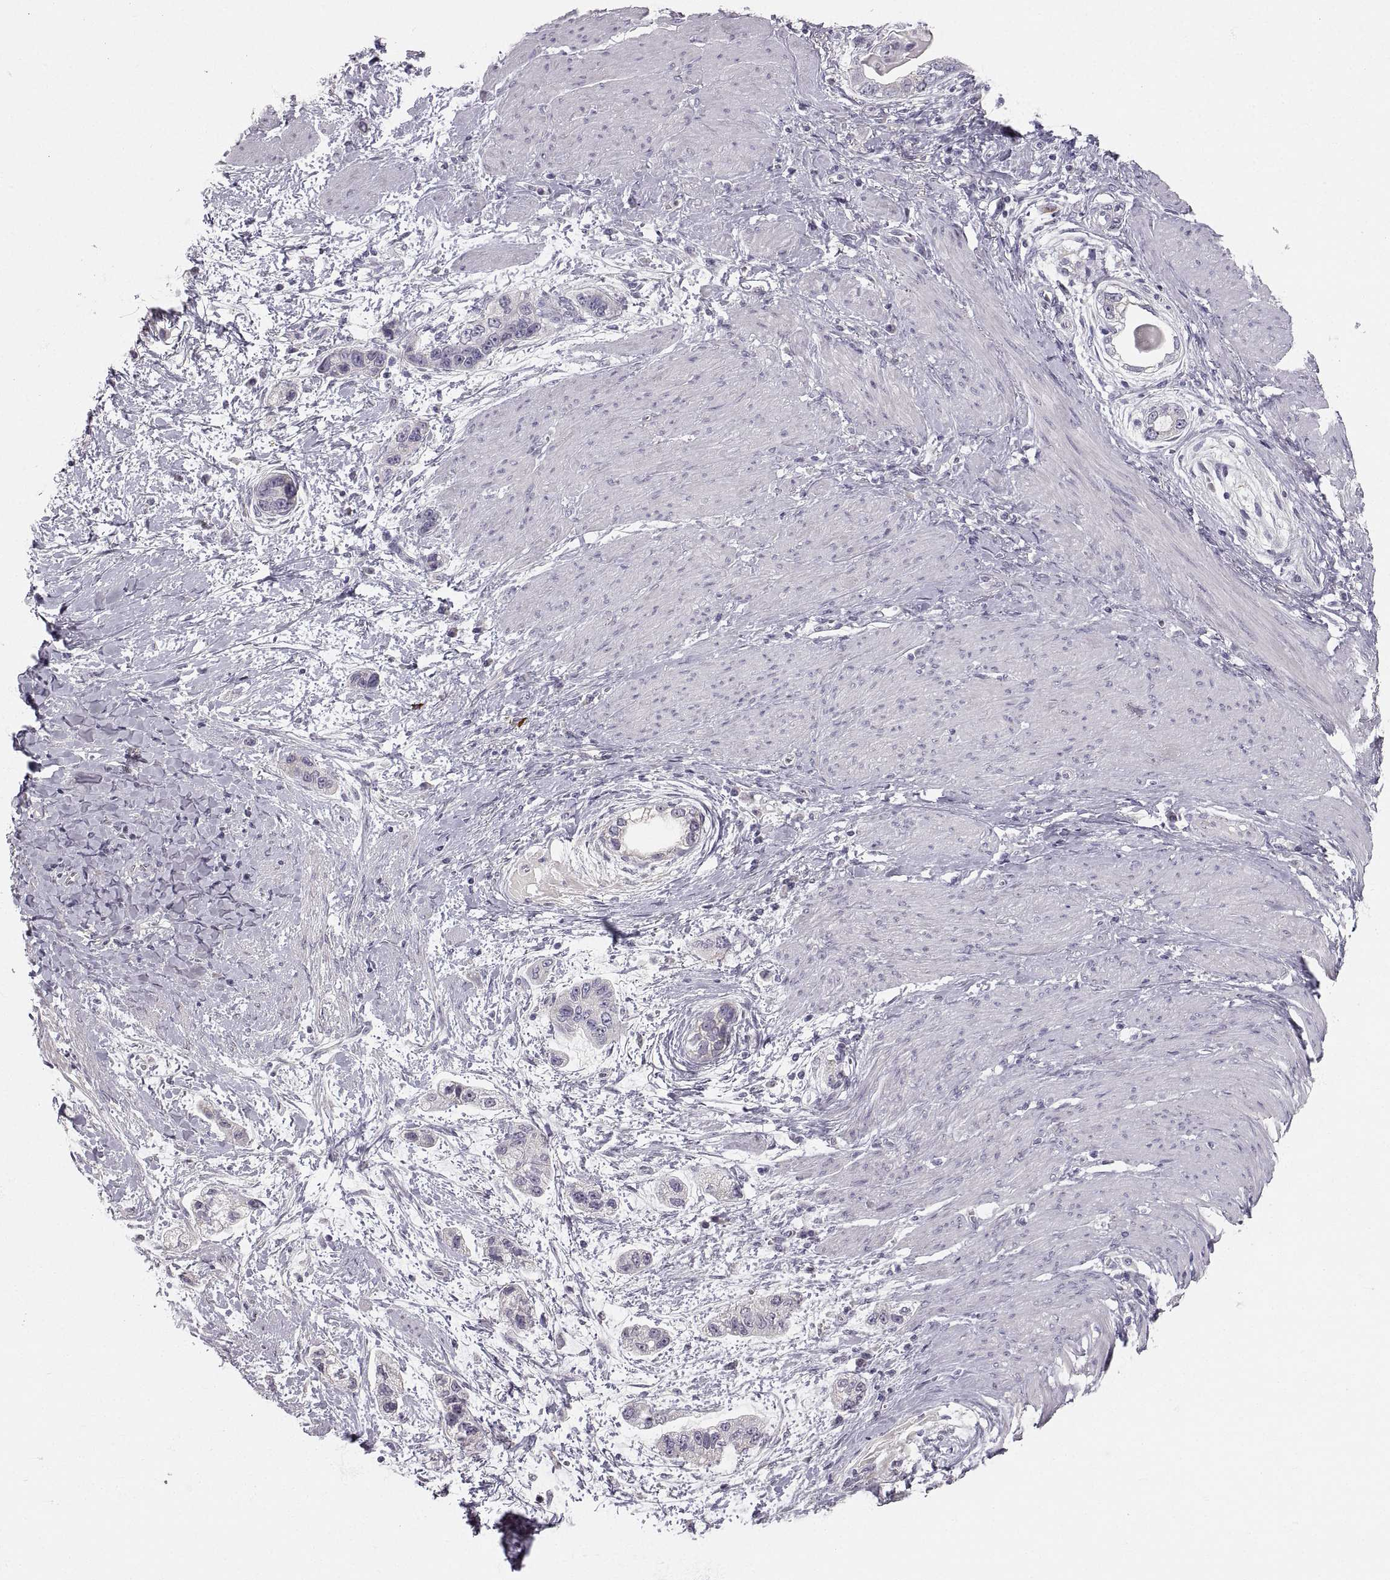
{"staining": {"intensity": "weak", "quantity": "<25%", "location": "cytoplasmic/membranous"}, "tissue": "stomach cancer", "cell_type": "Tumor cells", "image_type": "cancer", "snomed": [{"axis": "morphology", "description": "Adenocarcinoma, NOS"}, {"axis": "topography", "description": "Stomach, lower"}], "caption": "Tumor cells are negative for protein expression in human stomach adenocarcinoma.", "gene": "ZNF185", "patient": {"sex": "female", "age": 93}}